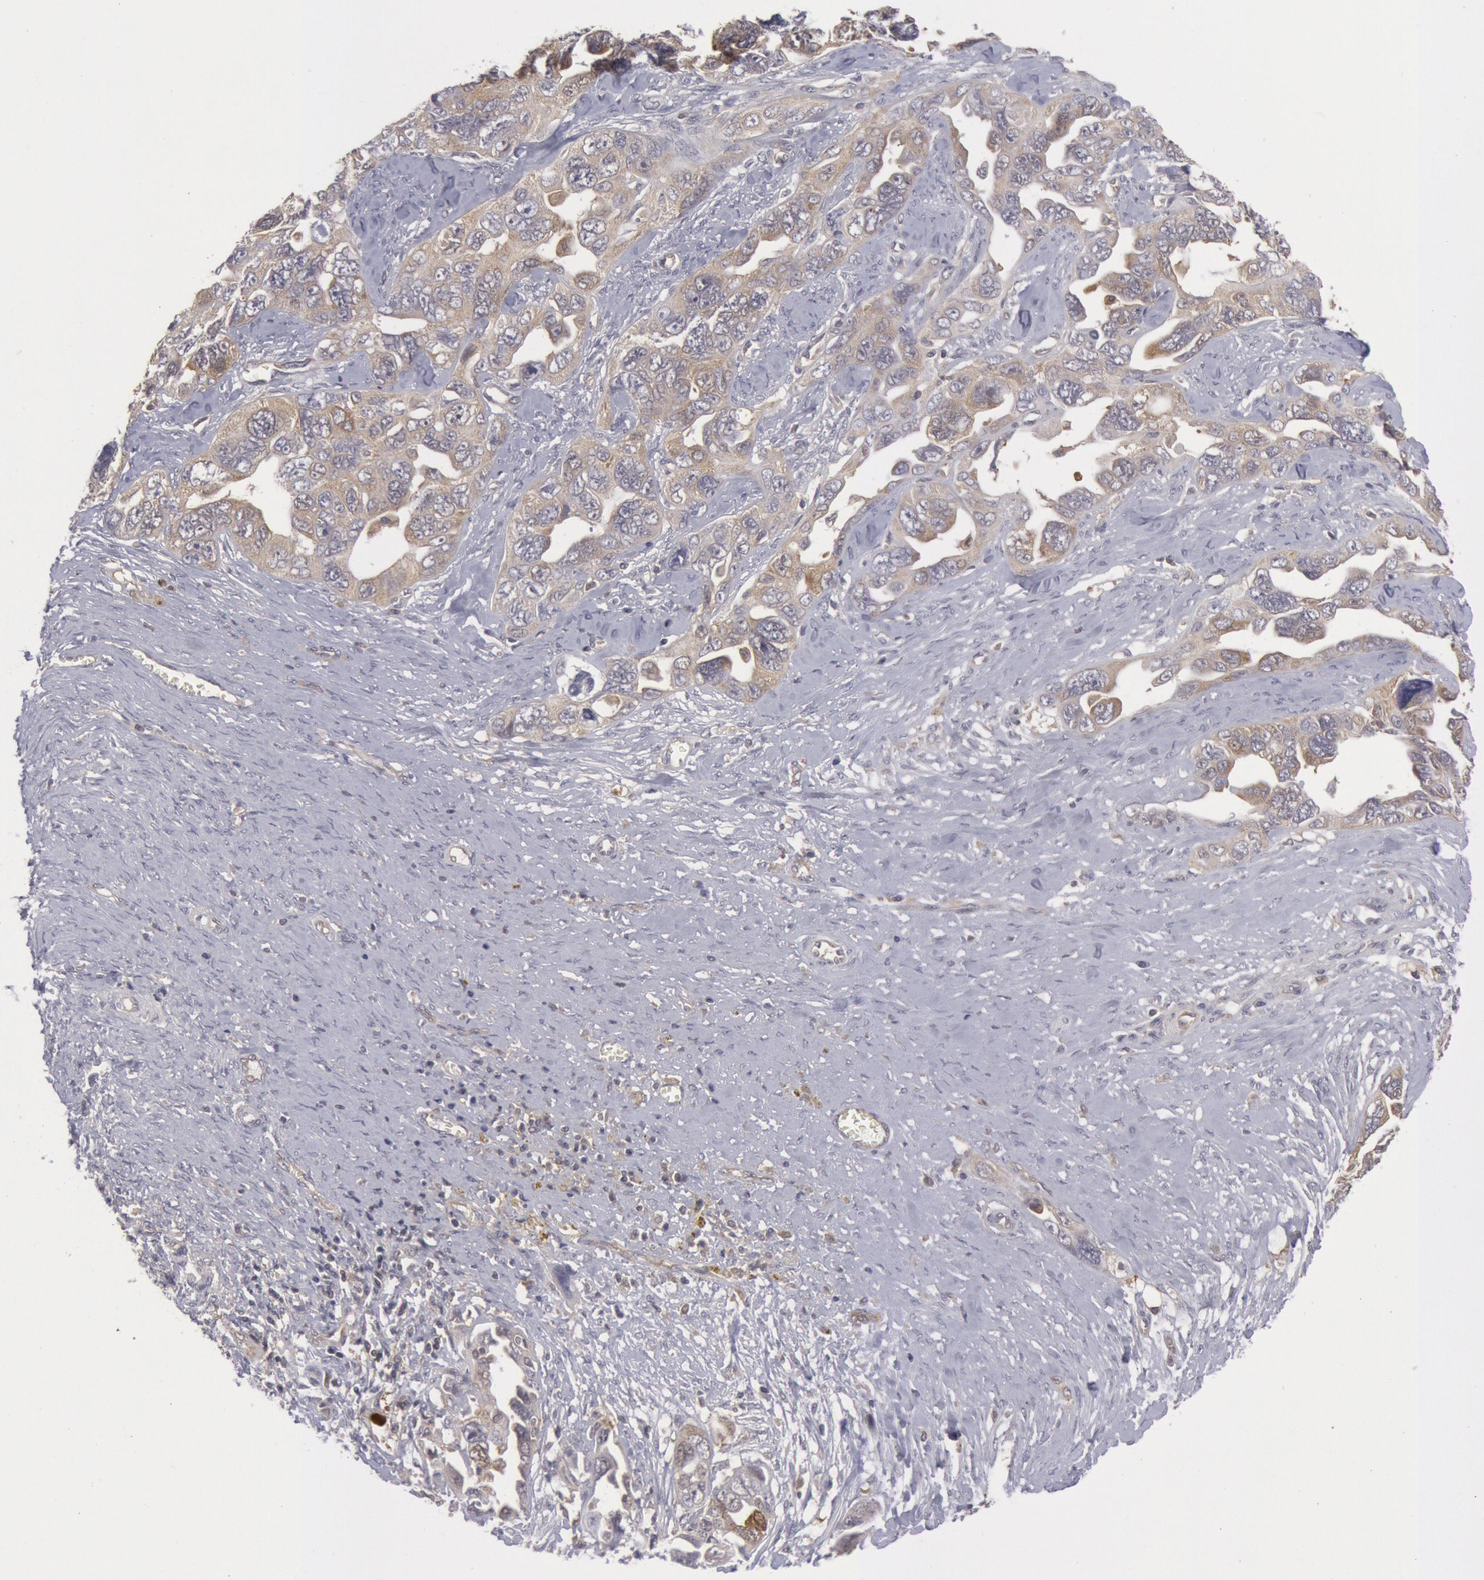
{"staining": {"intensity": "weak", "quantity": ">75%", "location": "cytoplasmic/membranous"}, "tissue": "ovarian cancer", "cell_type": "Tumor cells", "image_type": "cancer", "snomed": [{"axis": "morphology", "description": "Cystadenocarcinoma, serous, NOS"}, {"axis": "topography", "description": "Ovary"}], "caption": "The histopathology image demonstrates staining of ovarian cancer (serous cystadenocarcinoma), revealing weak cytoplasmic/membranous protein expression (brown color) within tumor cells.", "gene": "IKBKB", "patient": {"sex": "female", "age": 63}}